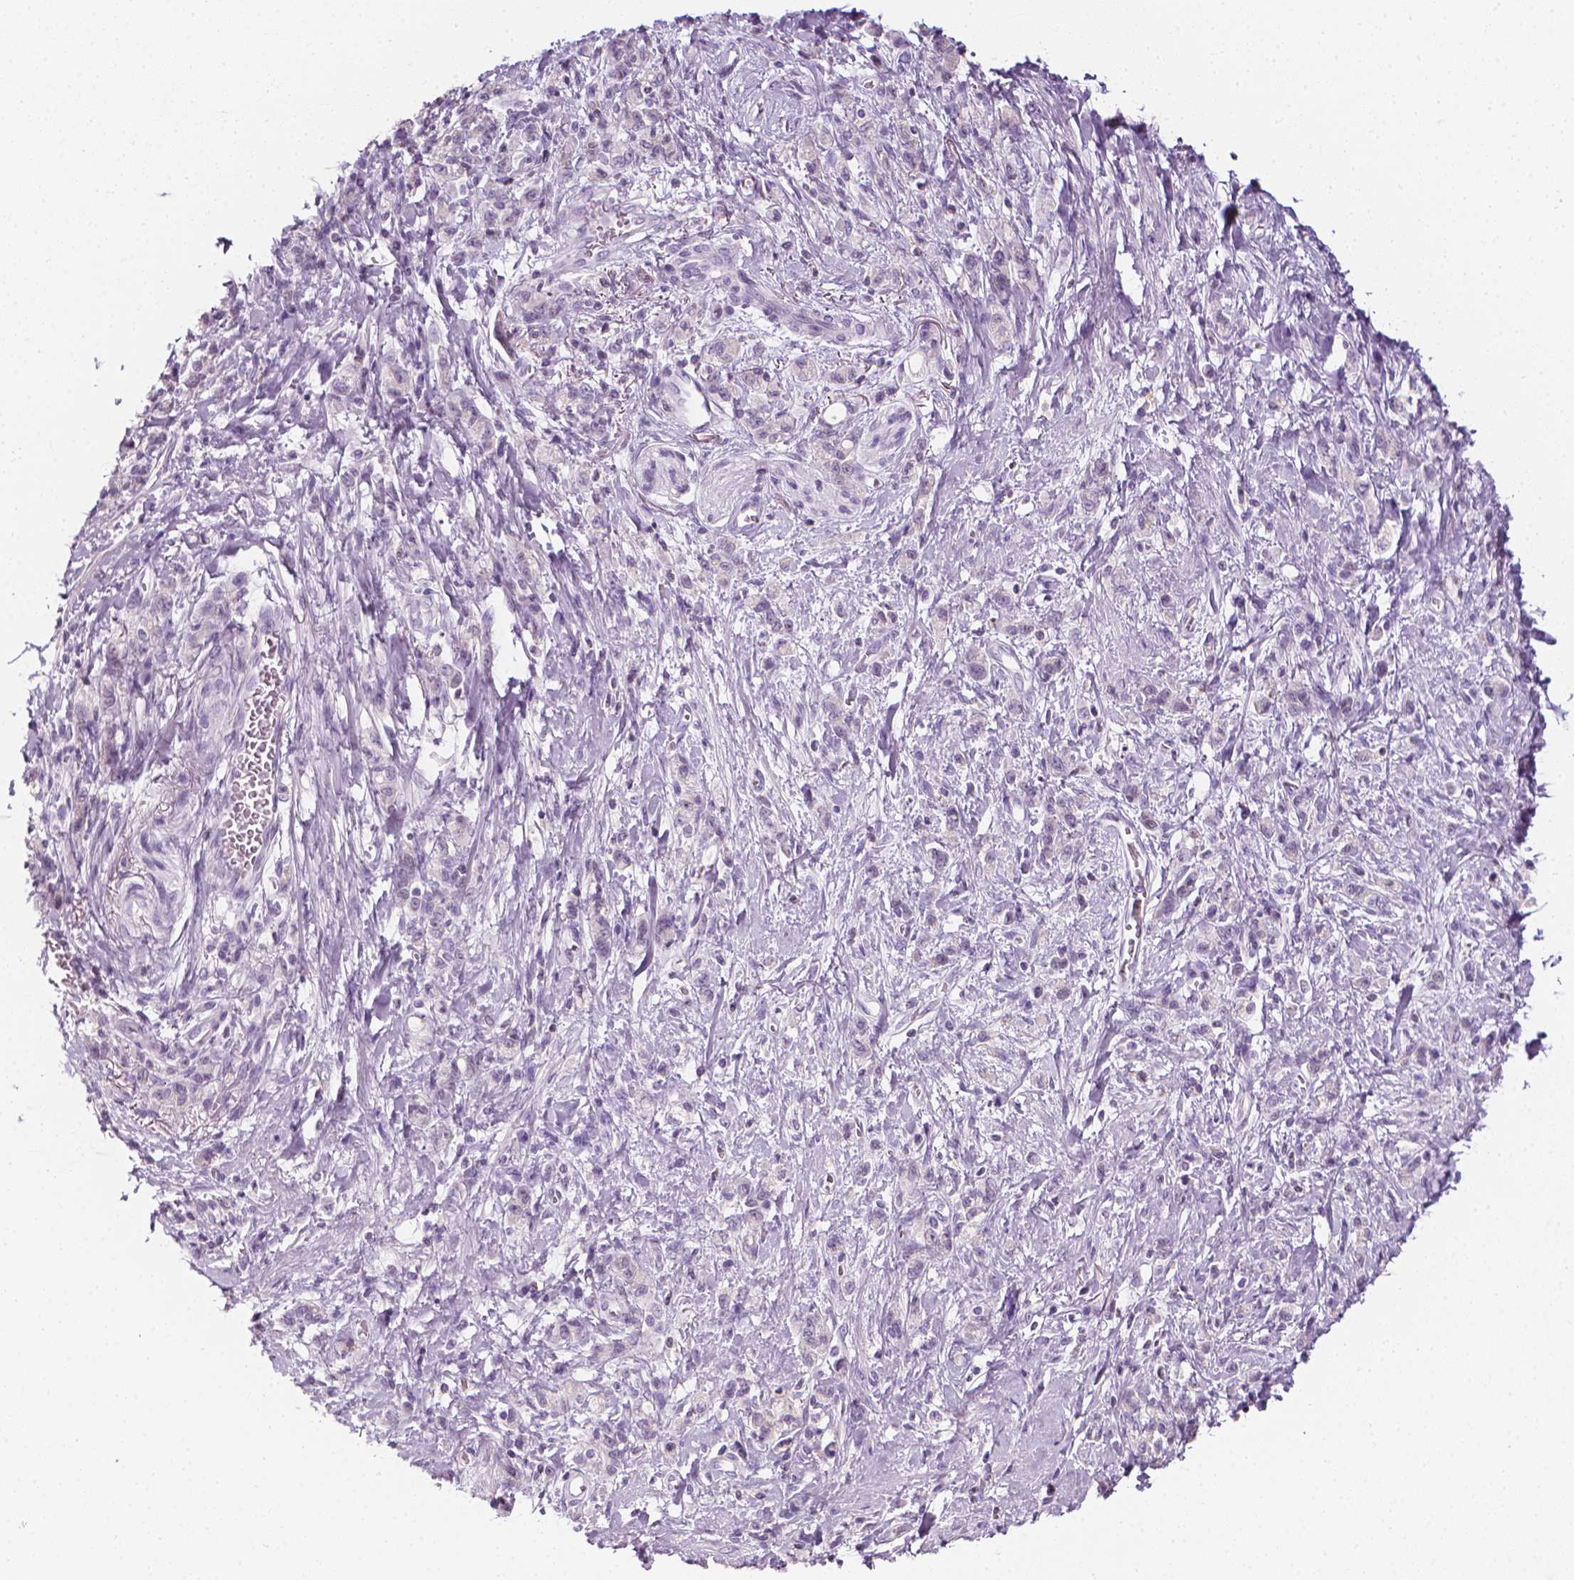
{"staining": {"intensity": "negative", "quantity": "none", "location": "none"}, "tissue": "stomach cancer", "cell_type": "Tumor cells", "image_type": "cancer", "snomed": [{"axis": "morphology", "description": "Adenocarcinoma, NOS"}, {"axis": "topography", "description": "Stomach"}], "caption": "IHC micrograph of neoplastic tissue: stomach cancer (adenocarcinoma) stained with DAB (3,3'-diaminobenzidine) reveals no significant protein expression in tumor cells. (DAB IHC visualized using brightfield microscopy, high magnification).", "gene": "DCAF8L1", "patient": {"sex": "male", "age": 77}}